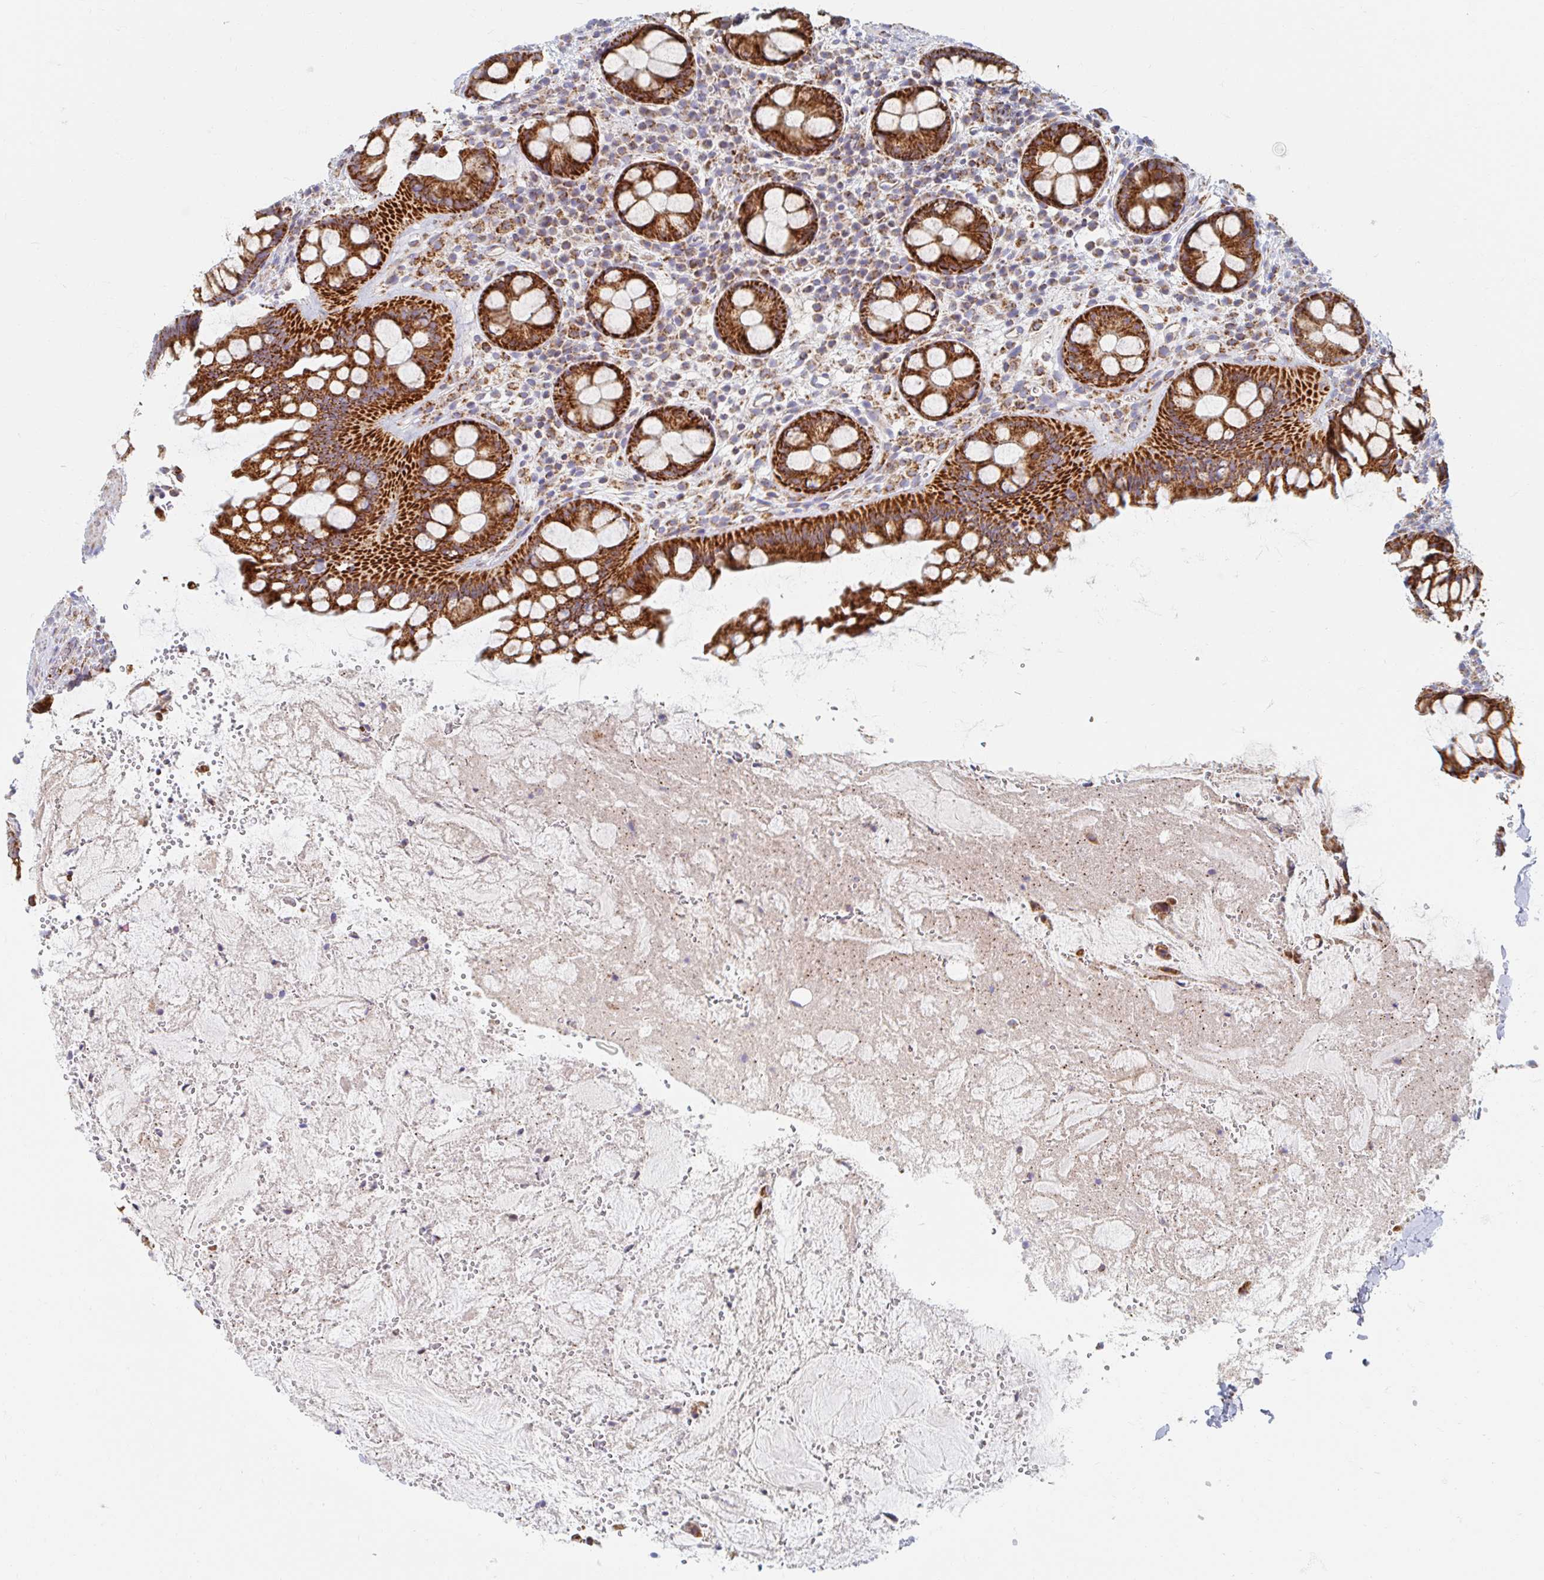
{"staining": {"intensity": "strong", "quantity": ">75%", "location": "cytoplasmic/membranous"}, "tissue": "rectum", "cell_type": "Glandular cells", "image_type": "normal", "snomed": [{"axis": "morphology", "description": "Normal tissue, NOS"}, {"axis": "topography", "description": "Rectum"}], "caption": "Rectum stained with DAB immunohistochemistry (IHC) reveals high levels of strong cytoplasmic/membranous expression in about >75% of glandular cells. The staining was performed using DAB (3,3'-diaminobenzidine), with brown indicating positive protein expression. Nuclei are stained blue with hematoxylin.", "gene": "MAVS", "patient": {"sex": "female", "age": 69}}